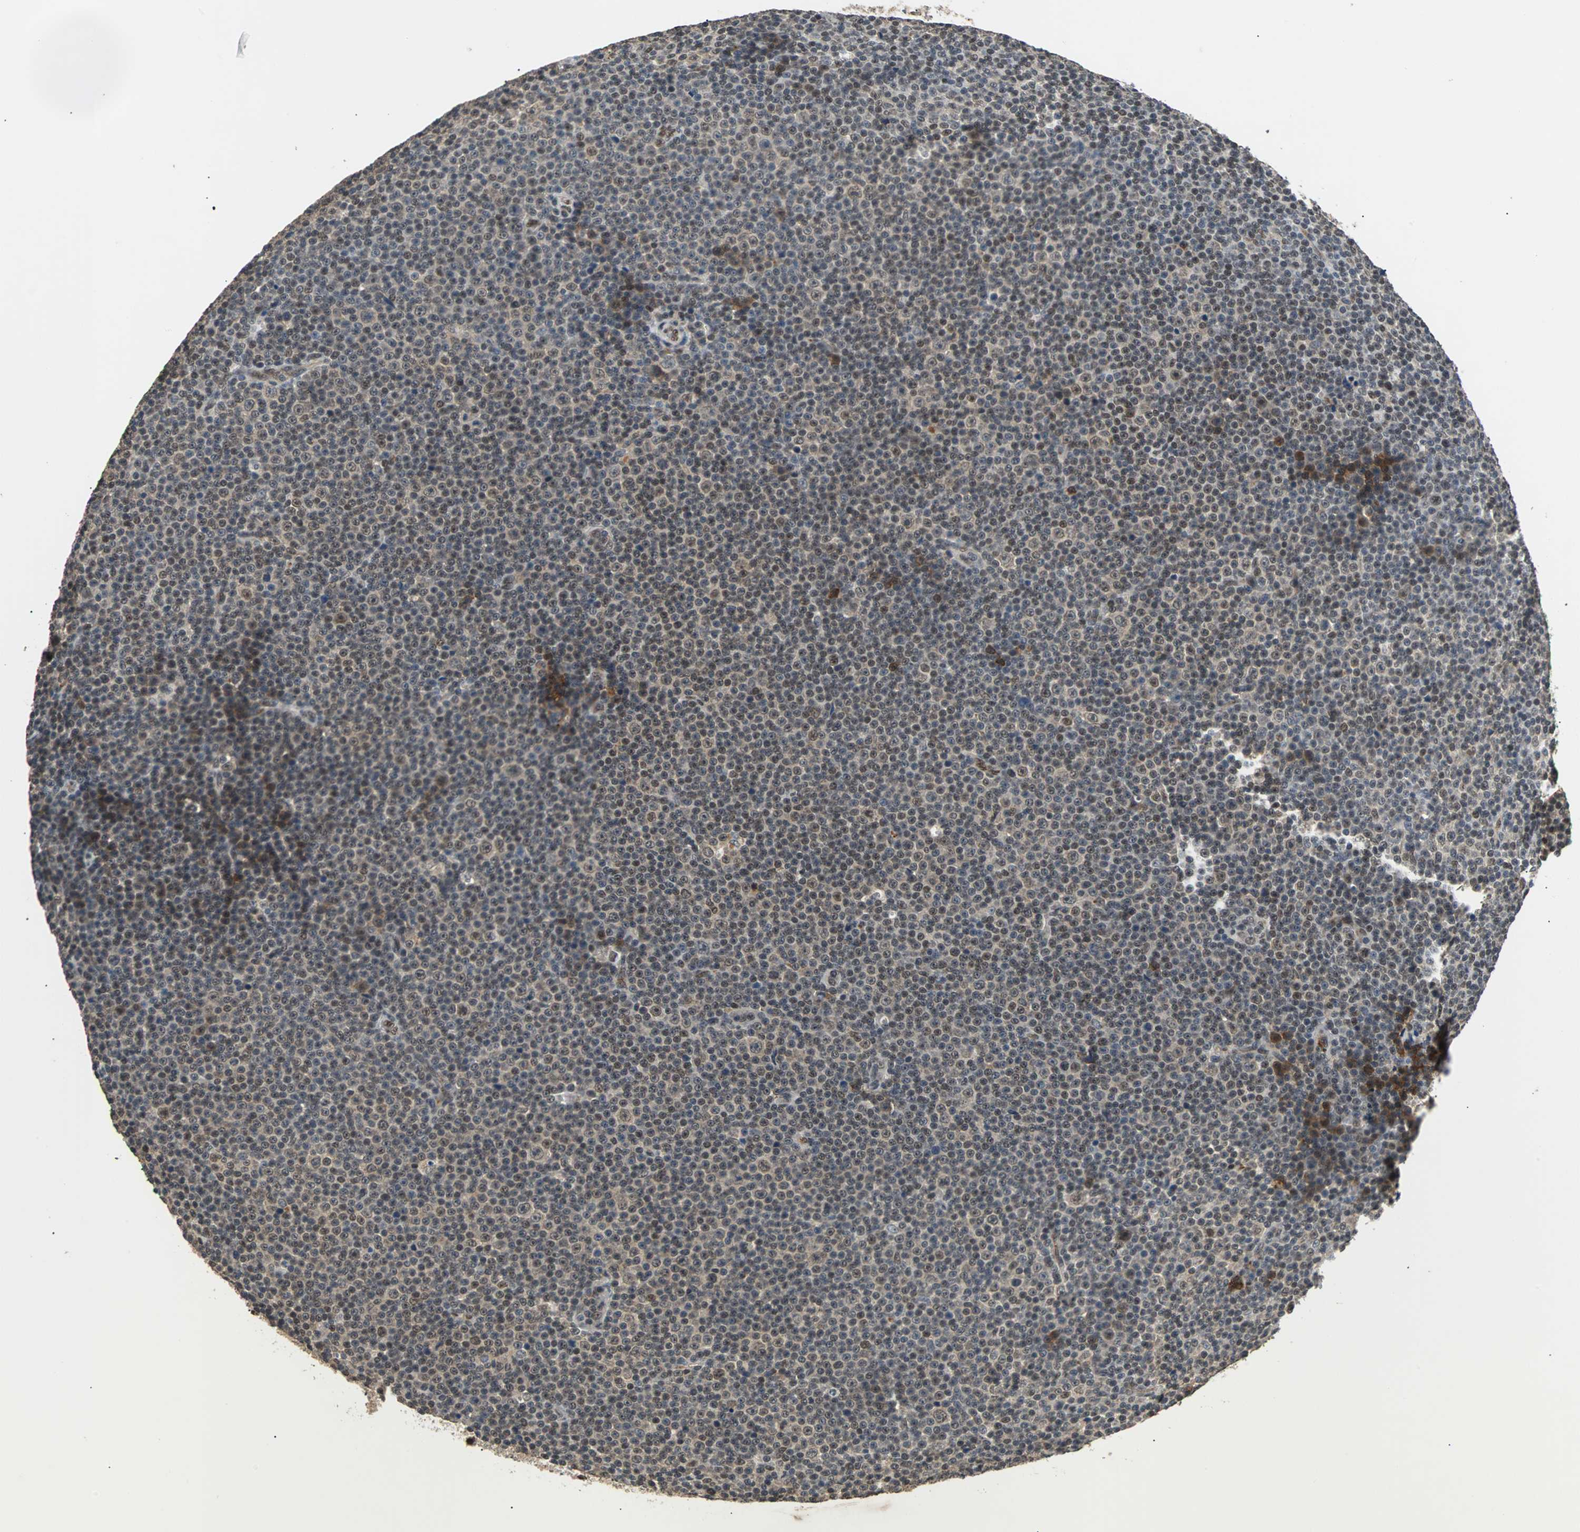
{"staining": {"intensity": "moderate", "quantity": "25%-75%", "location": "cytoplasmic/membranous,nuclear"}, "tissue": "lymphoma", "cell_type": "Tumor cells", "image_type": "cancer", "snomed": [{"axis": "morphology", "description": "Malignant lymphoma, non-Hodgkin's type, Low grade"}, {"axis": "topography", "description": "Lymph node"}], "caption": "Protein staining demonstrates moderate cytoplasmic/membranous and nuclear positivity in approximately 25%-75% of tumor cells in lymphoma. Using DAB (brown) and hematoxylin (blue) stains, captured at high magnification using brightfield microscopy.", "gene": "PHC1", "patient": {"sex": "female", "age": 67}}